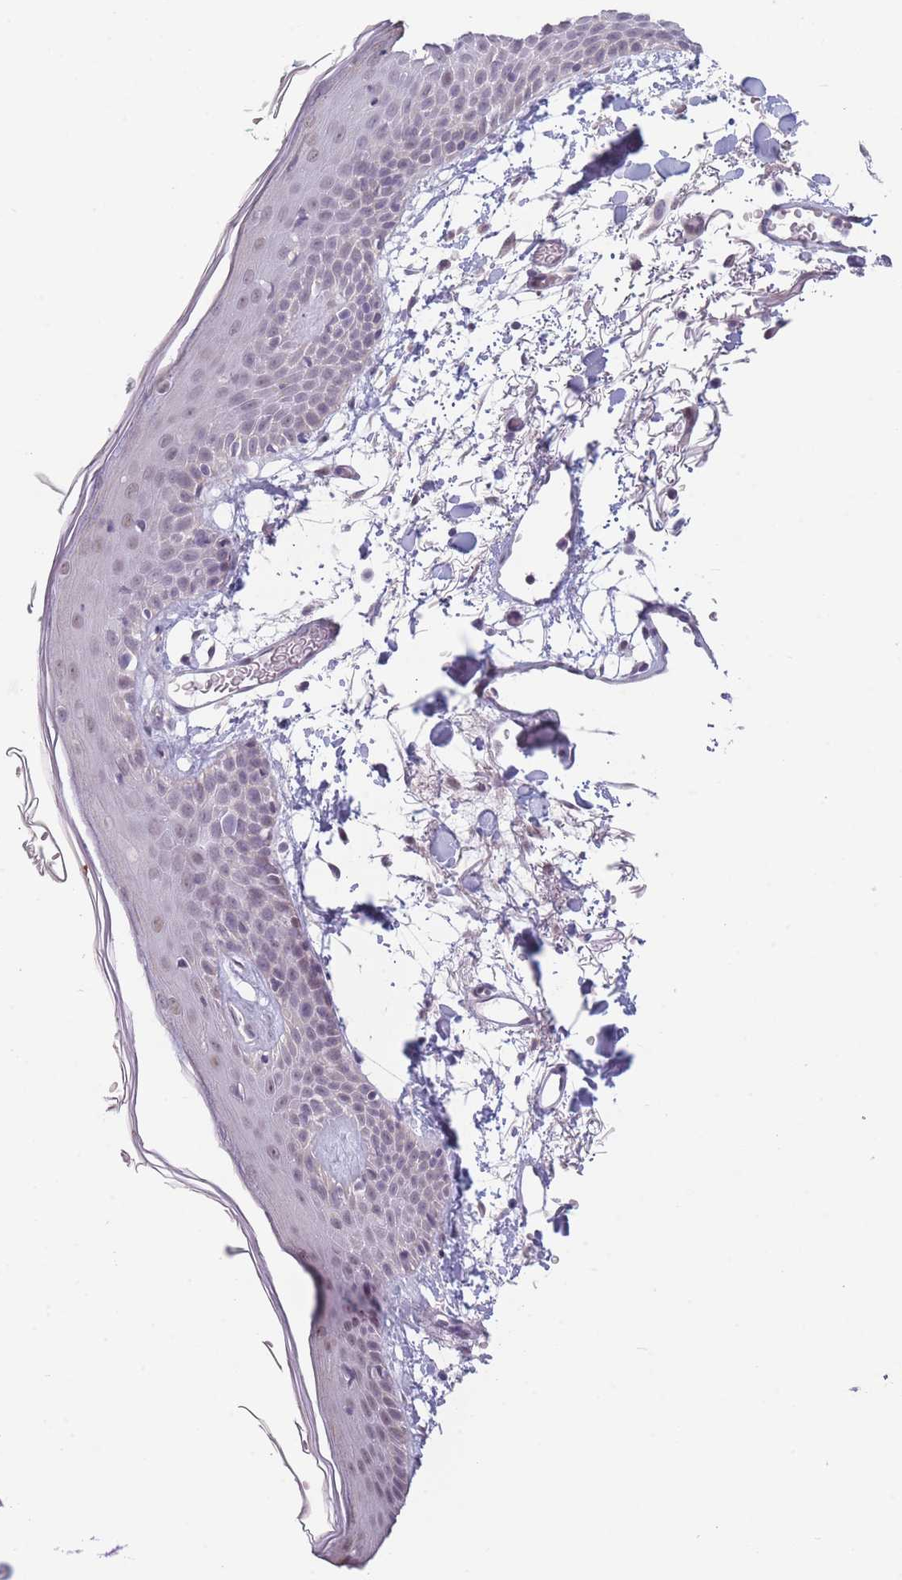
{"staining": {"intensity": "negative", "quantity": "none", "location": "none"}, "tissue": "skin", "cell_type": "Fibroblasts", "image_type": "normal", "snomed": [{"axis": "morphology", "description": "Normal tissue, NOS"}, {"axis": "topography", "description": "Skin"}], "caption": "High magnification brightfield microscopy of benign skin stained with DAB (brown) and counterstained with hematoxylin (blue): fibroblasts show no significant positivity.", "gene": "SIN3B", "patient": {"sex": "male", "age": 79}}